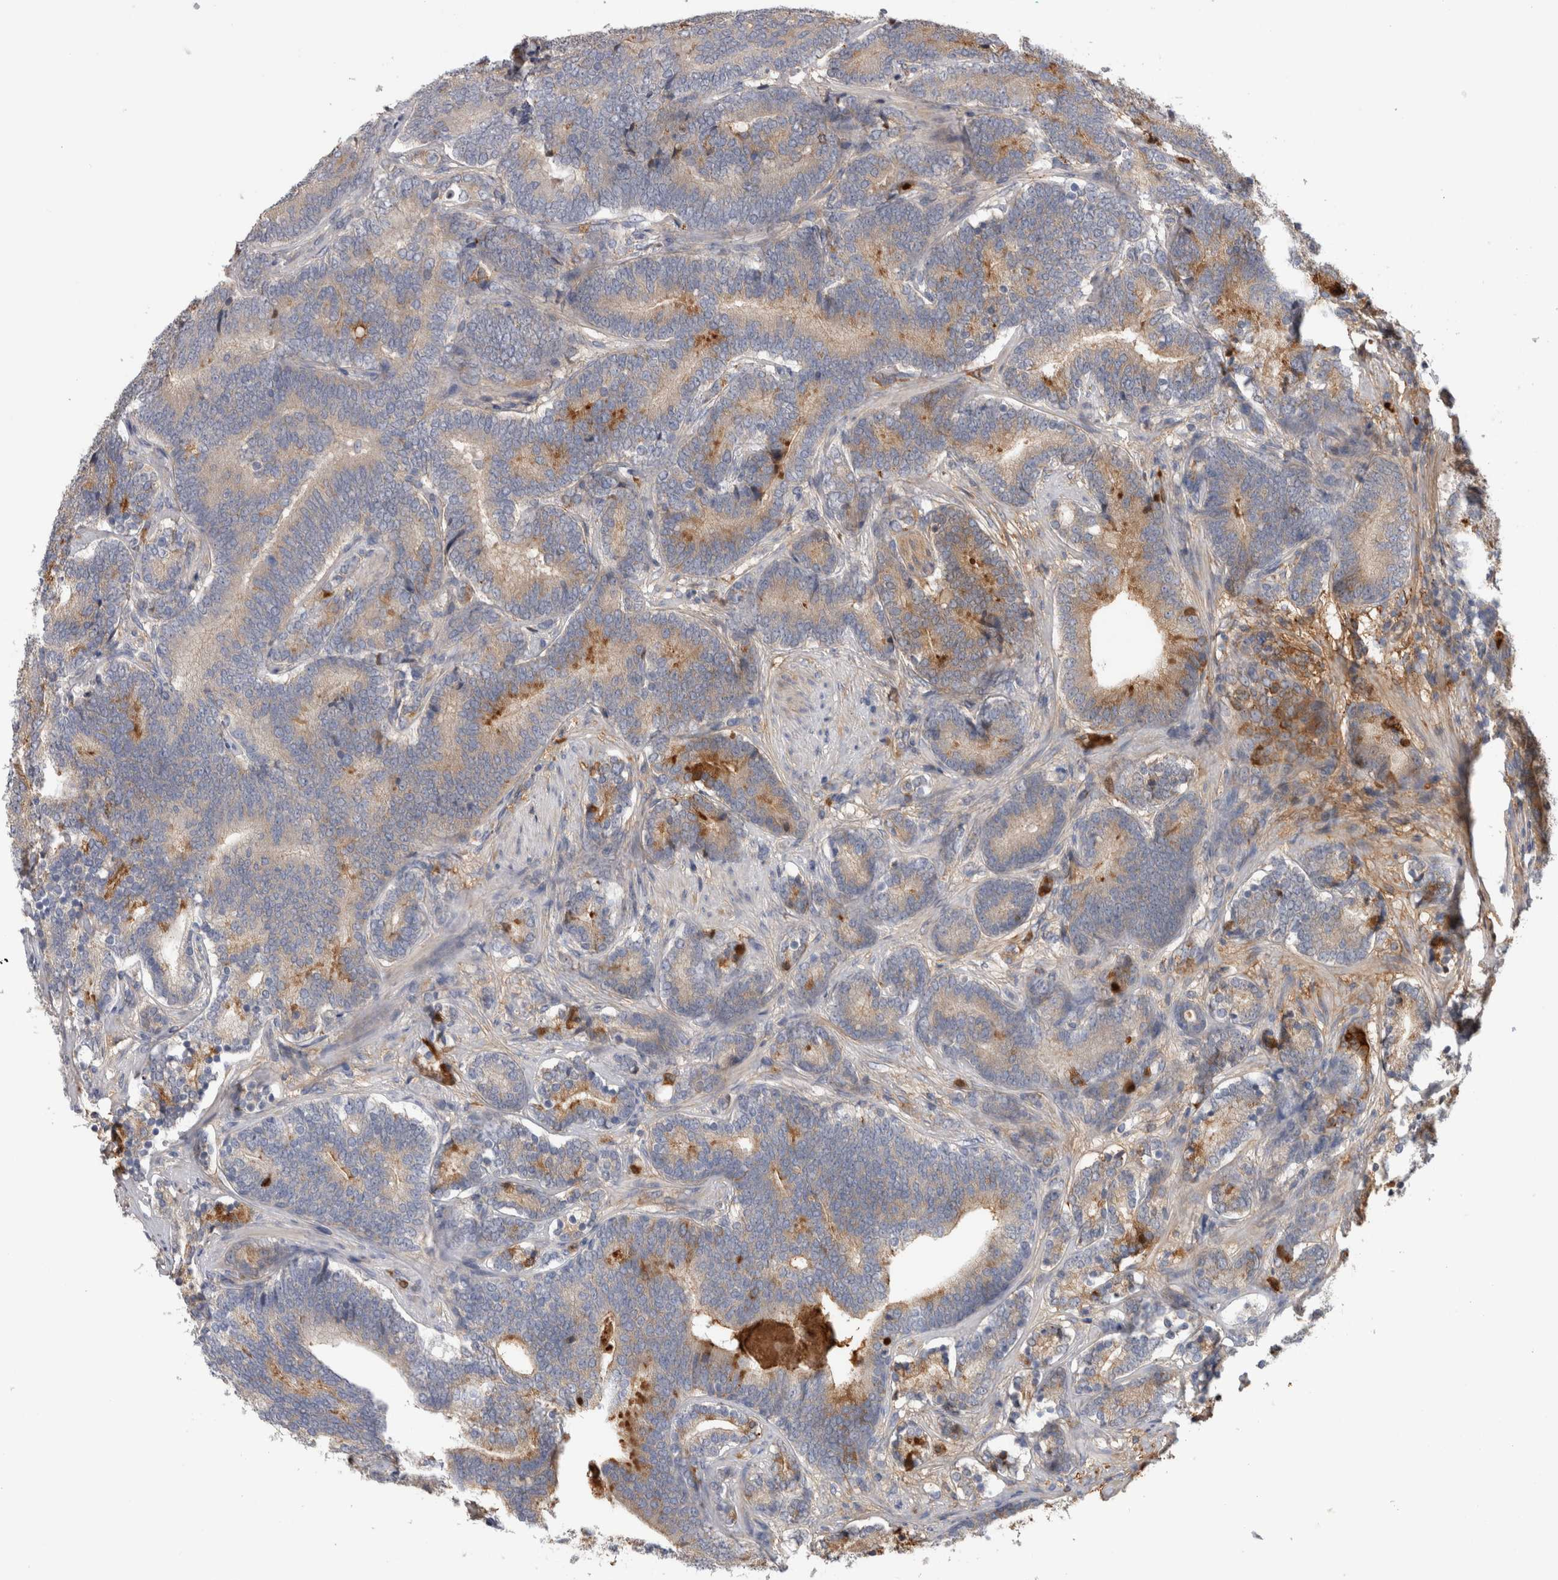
{"staining": {"intensity": "moderate", "quantity": "<25%", "location": "cytoplasmic/membranous"}, "tissue": "prostate cancer", "cell_type": "Tumor cells", "image_type": "cancer", "snomed": [{"axis": "morphology", "description": "Adenocarcinoma, High grade"}, {"axis": "topography", "description": "Prostate"}], "caption": "The image demonstrates staining of prostate cancer, revealing moderate cytoplasmic/membranous protein positivity (brown color) within tumor cells.", "gene": "TBCE", "patient": {"sex": "male", "age": 55}}